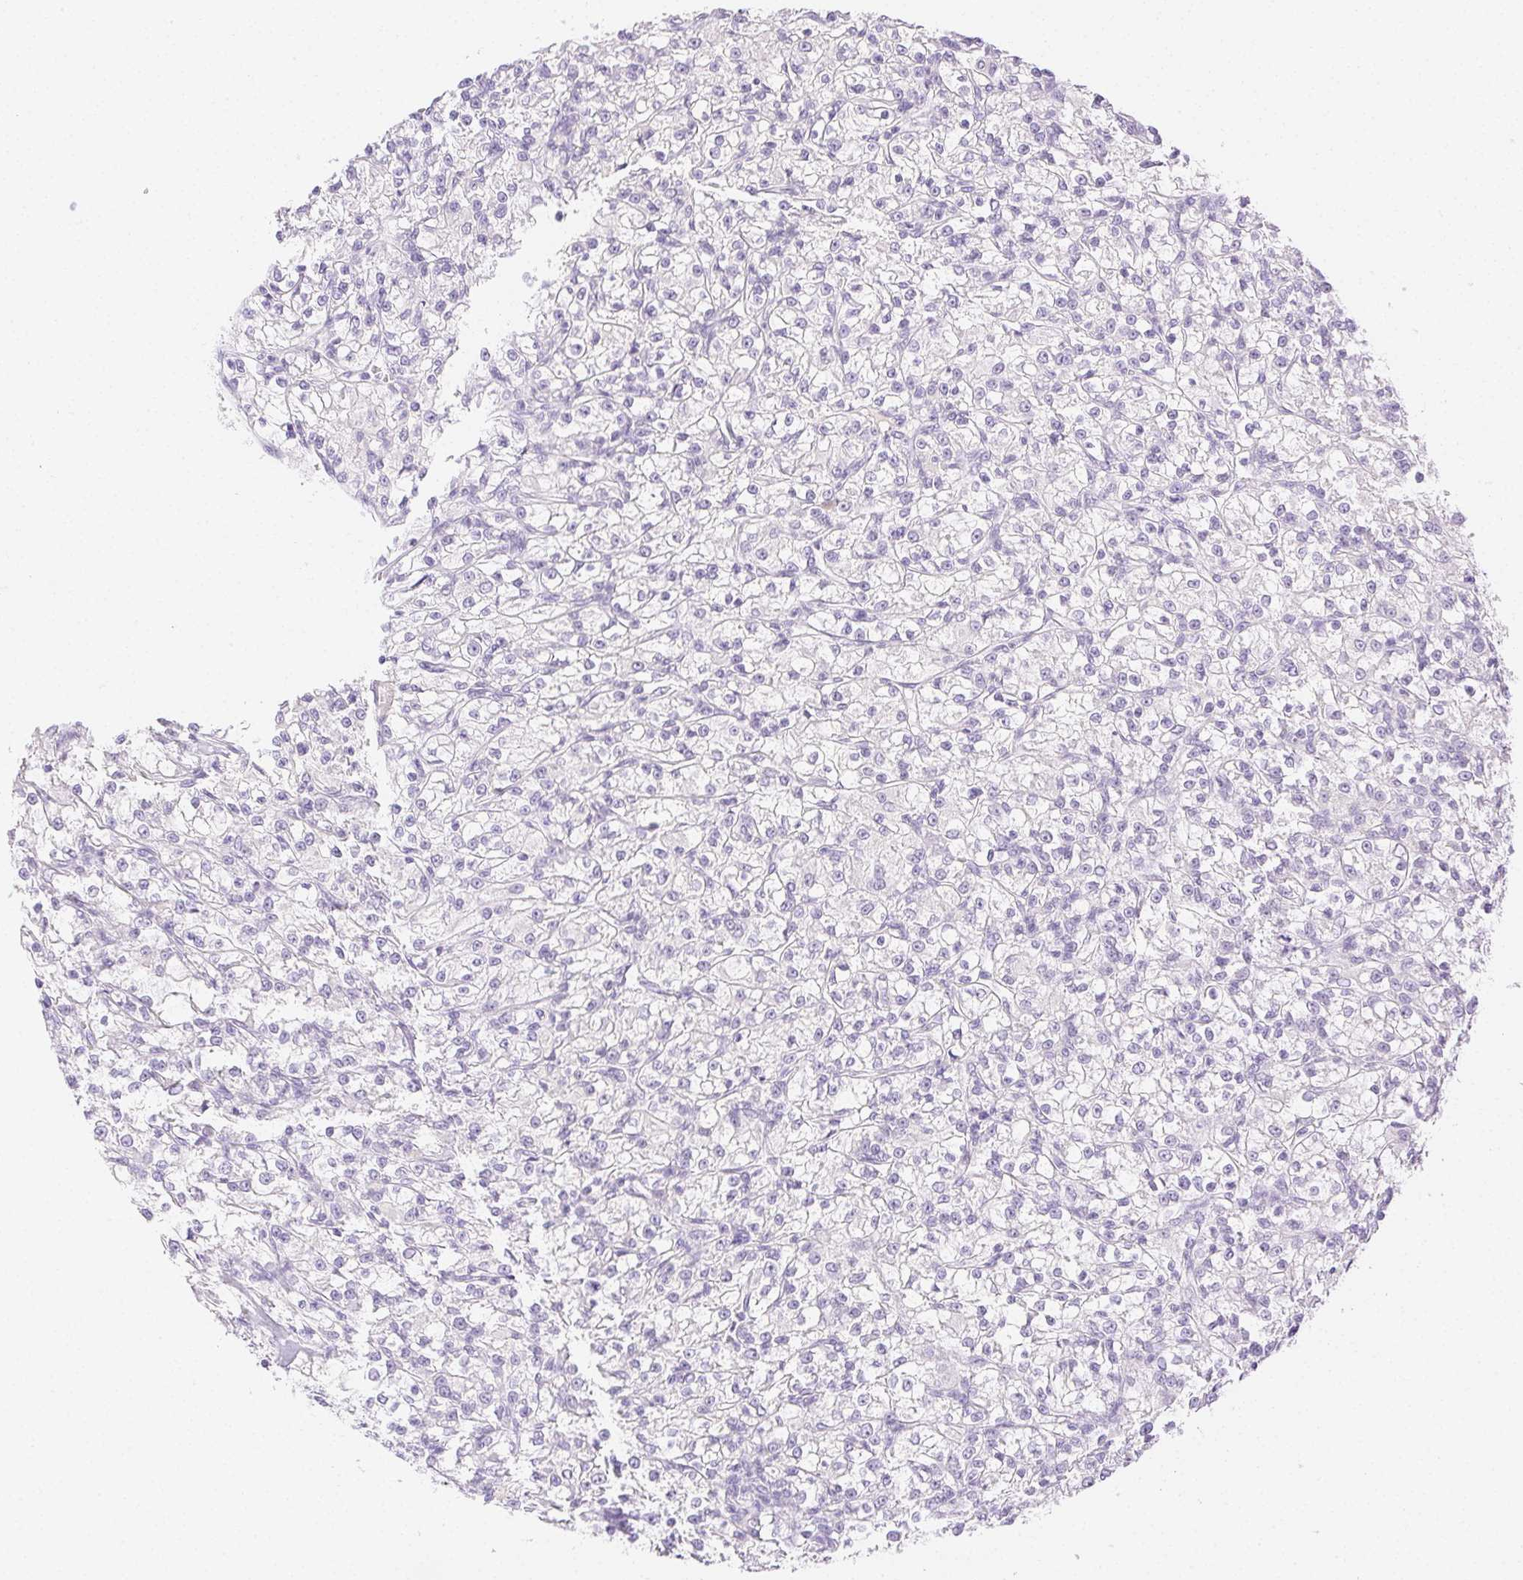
{"staining": {"intensity": "negative", "quantity": "none", "location": "none"}, "tissue": "renal cancer", "cell_type": "Tumor cells", "image_type": "cancer", "snomed": [{"axis": "morphology", "description": "Adenocarcinoma, NOS"}, {"axis": "topography", "description": "Kidney"}], "caption": "Tumor cells show no significant protein expression in renal adenocarcinoma.", "gene": "SPACA4", "patient": {"sex": "female", "age": 59}}